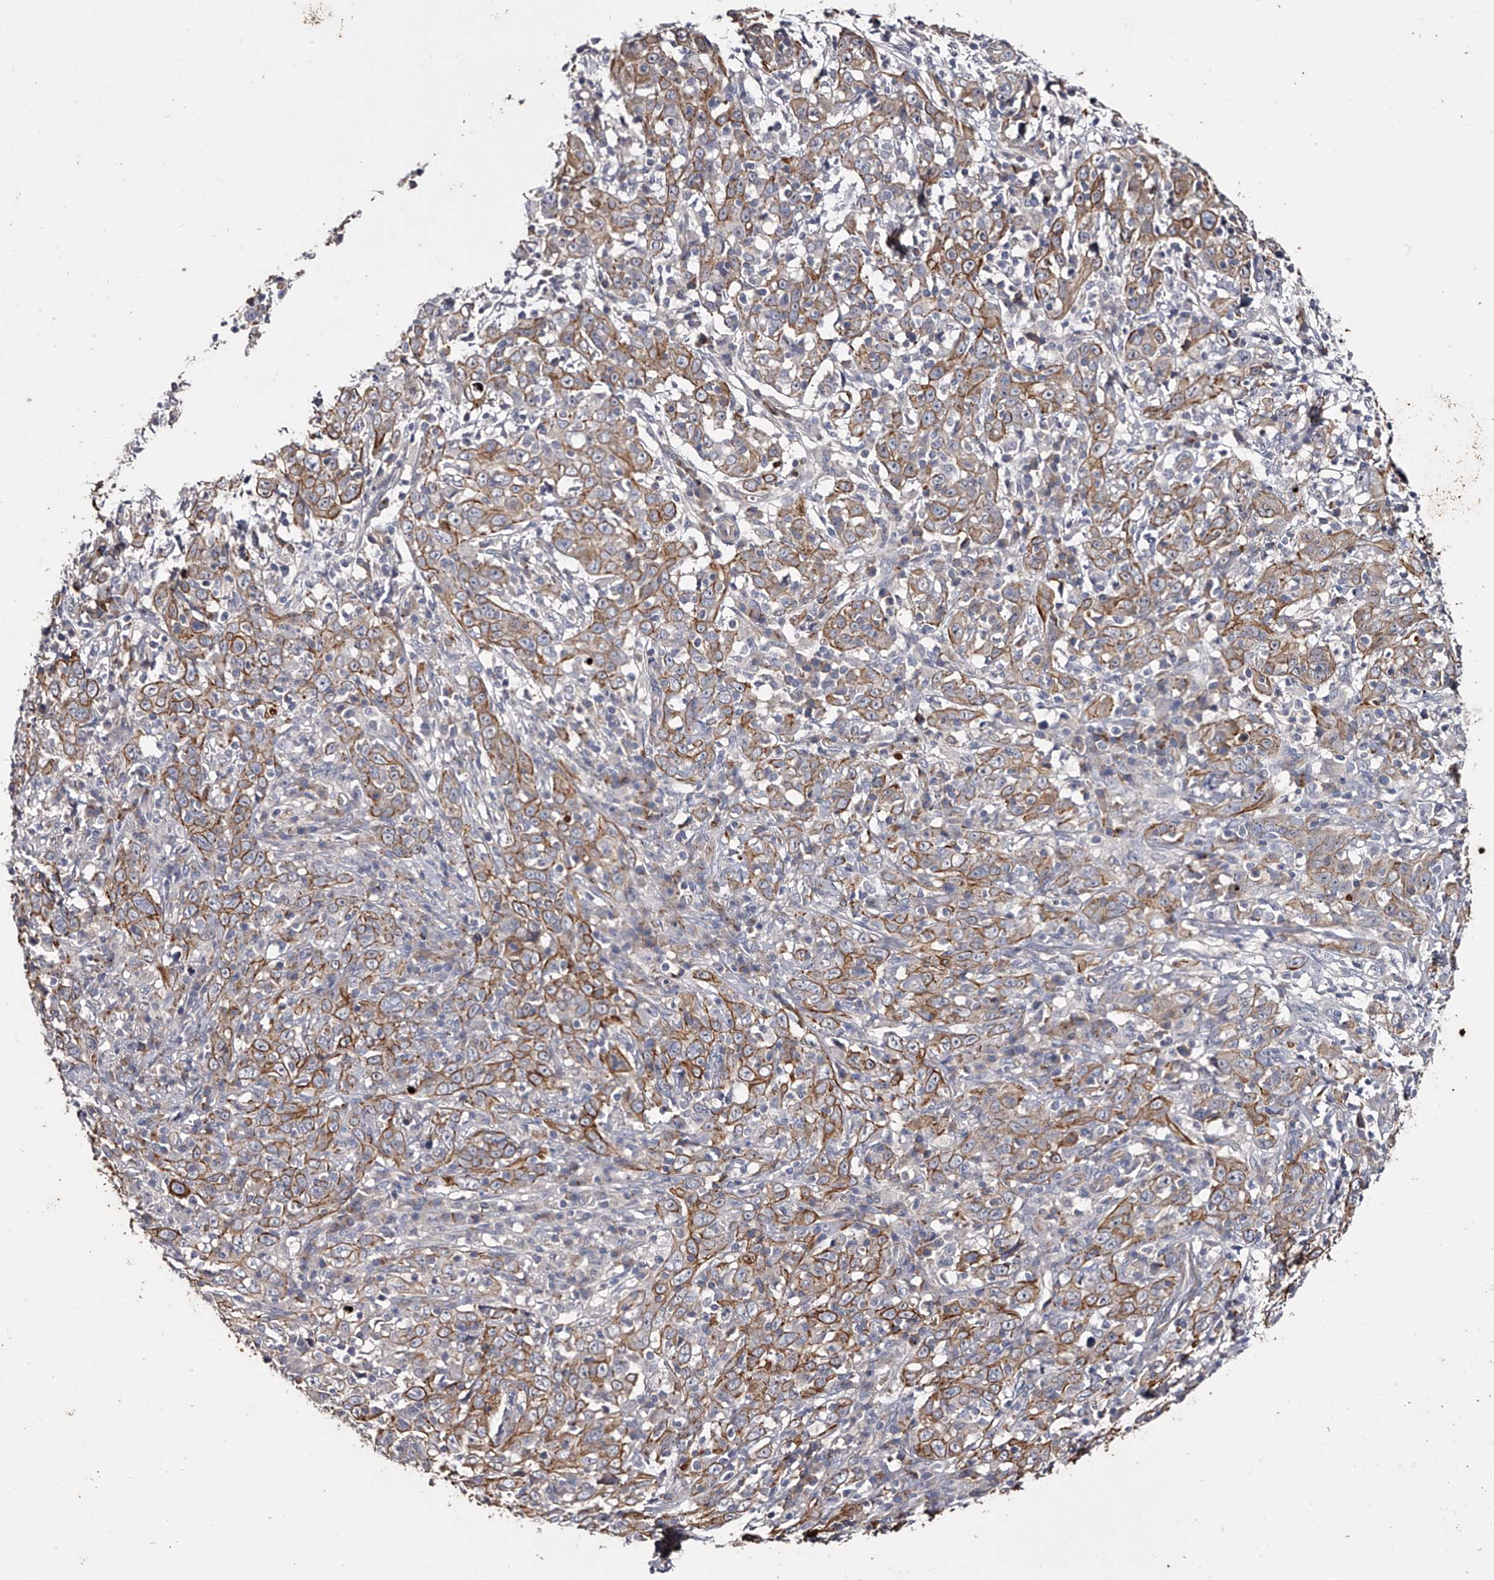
{"staining": {"intensity": "moderate", "quantity": ">75%", "location": "cytoplasmic/membranous"}, "tissue": "cervical cancer", "cell_type": "Tumor cells", "image_type": "cancer", "snomed": [{"axis": "morphology", "description": "Squamous cell carcinoma, NOS"}, {"axis": "topography", "description": "Cervix"}], "caption": "Cervical cancer (squamous cell carcinoma) stained with a brown dye exhibits moderate cytoplasmic/membranous positive expression in approximately >75% of tumor cells.", "gene": "MDN1", "patient": {"sex": "female", "age": 46}}